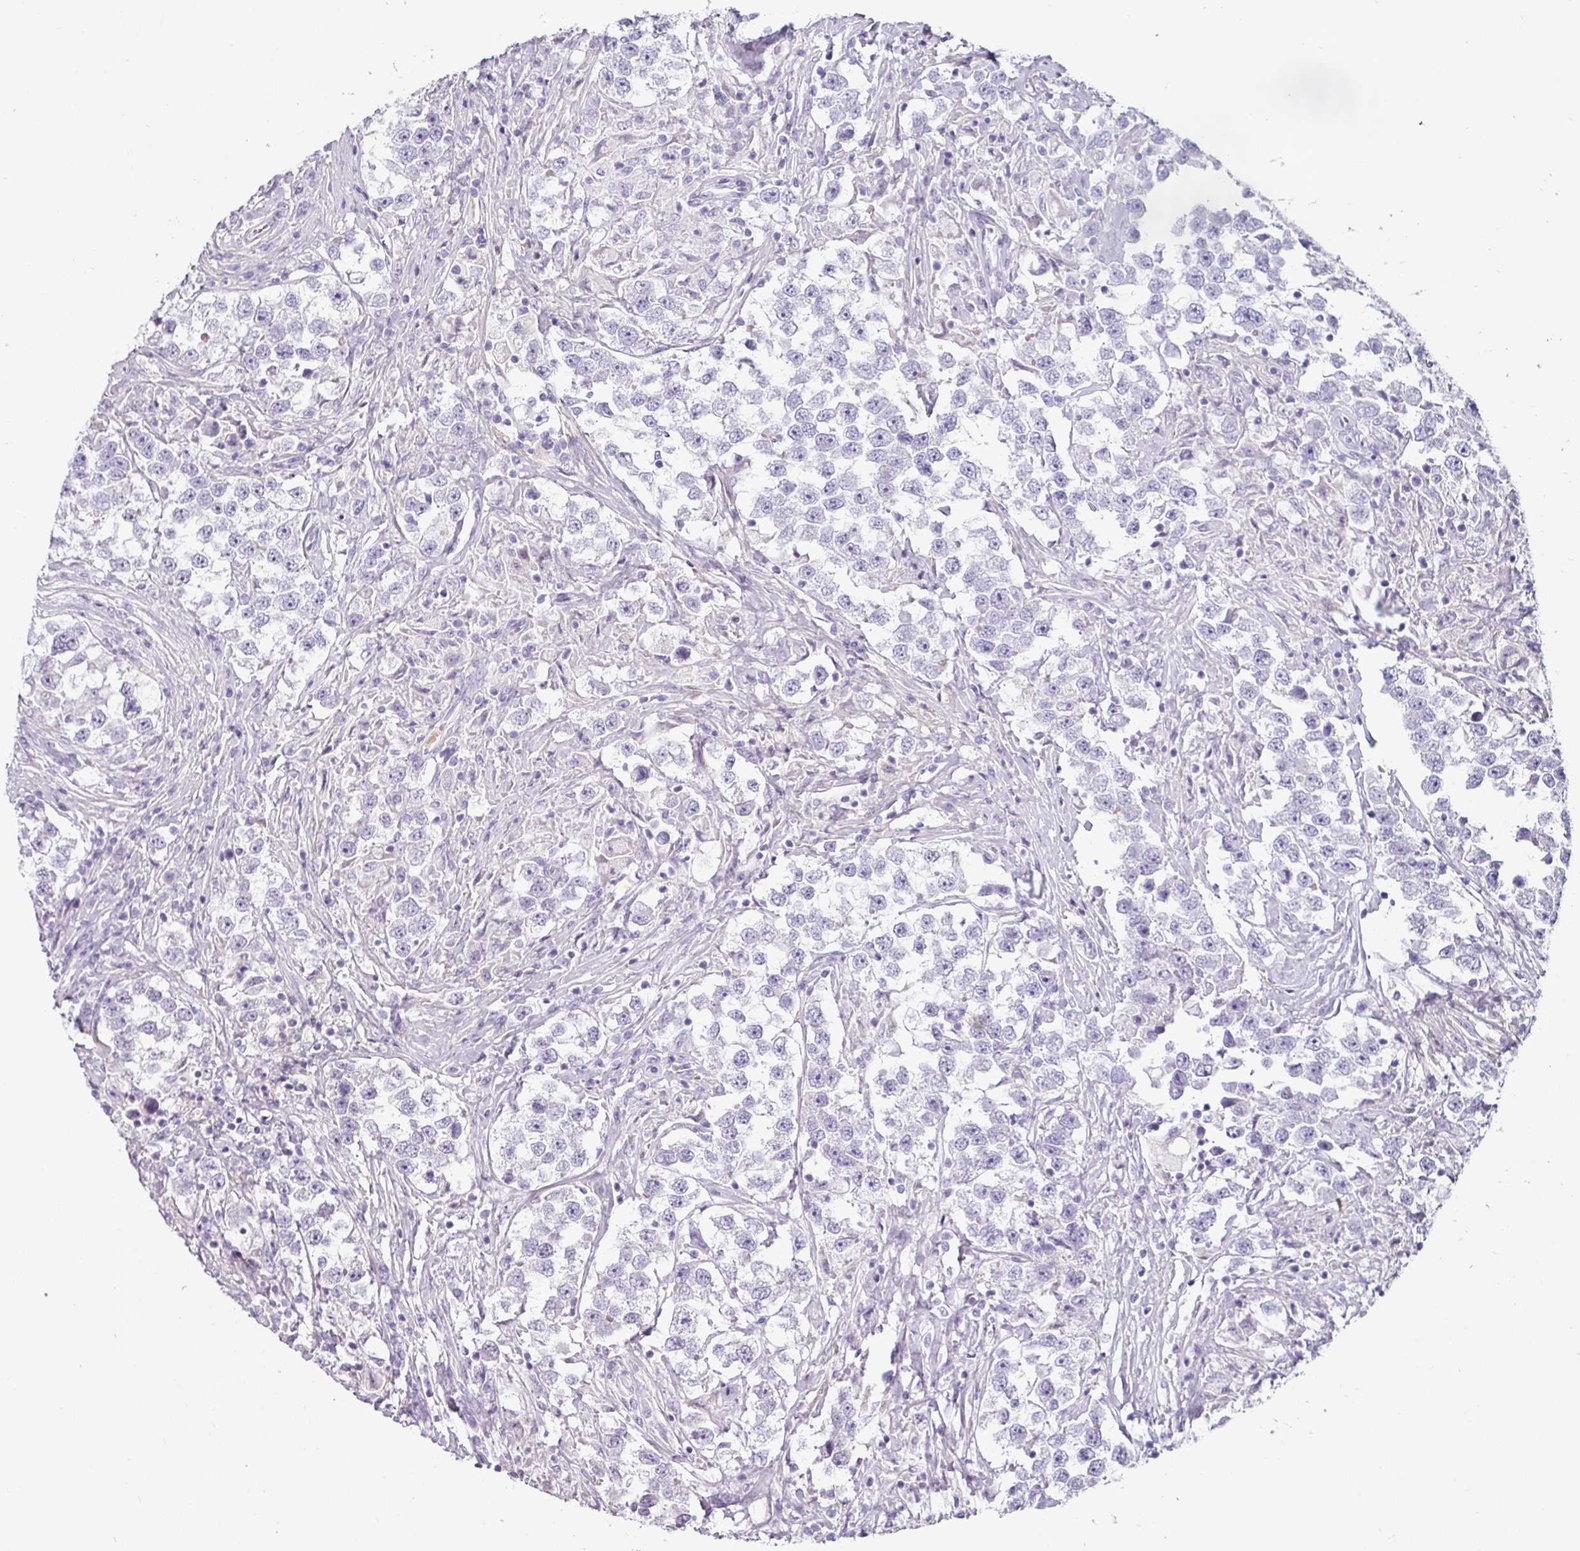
{"staining": {"intensity": "negative", "quantity": "none", "location": "none"}, "tissue": "testis cancer", "cell_type": "Tumor cells", "image_type": "cancer", "snomed": [{"axis": "morphology", "description": "Seminoma, NOS"}, {"axis": "topography", "description": "Testis"}], "caption": "Immunohistochemistry of testis cancer demonstrates no positivity in tumor cells.", "gene": "CLCA1", "patient": {"sex": "male", "age": 46}}